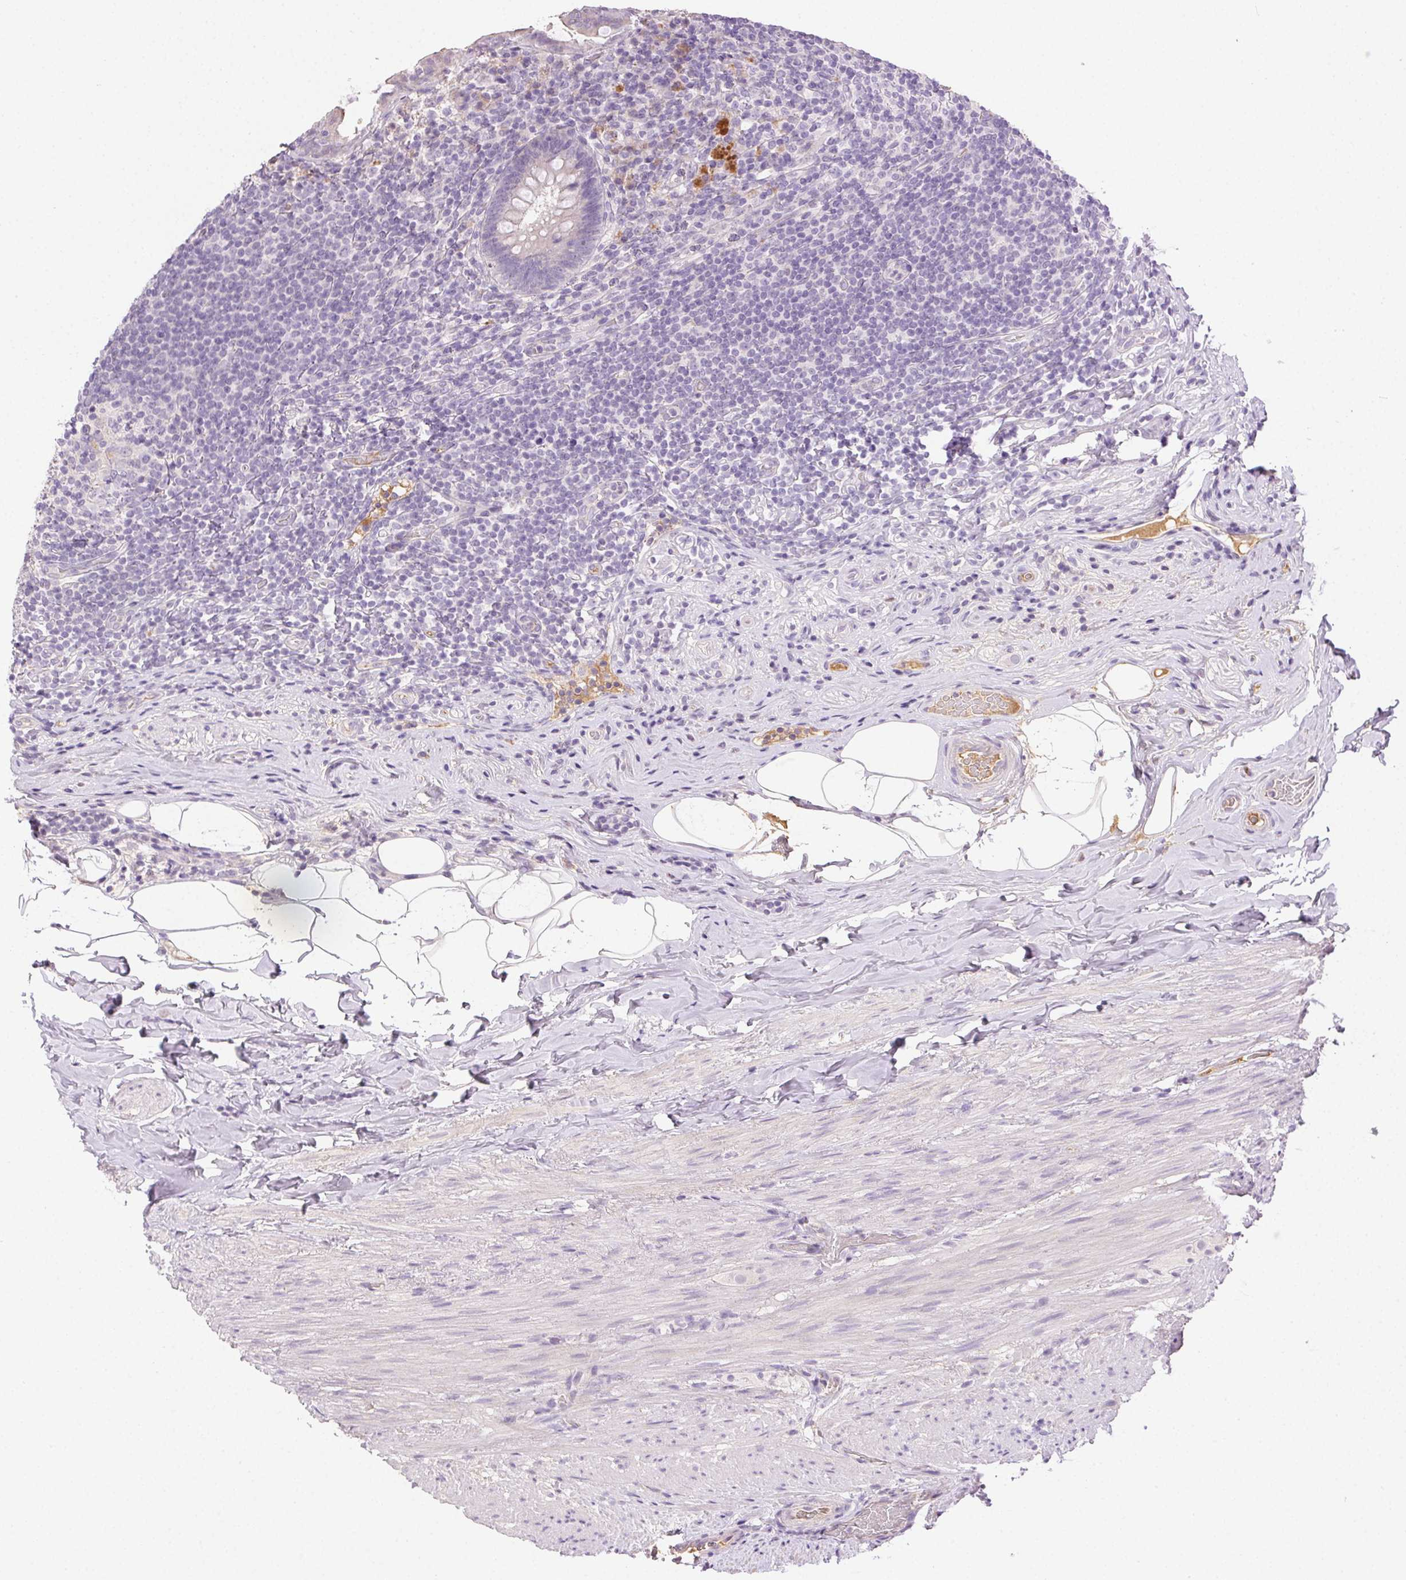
{"staining": {"intensity": "negative", "quantity": "none", "location": "none"}, "tissue": "appendix", "cell_type": "Glandular cells", "image_type": "normal", "snomed": [{"axis": "morphology", "description": "Normal tissue, NOS"}, {"axis": "topography", "description": "Appendix"}], "caption": "High power microscopy micrograph of an IHC image of normal appendix, revealing no significant positivity in glandular cells. (DAB IHC with hematoxylin counter stain).", "gene": "BPIFB2", "patient": {"sex": "male", "age": 47}}